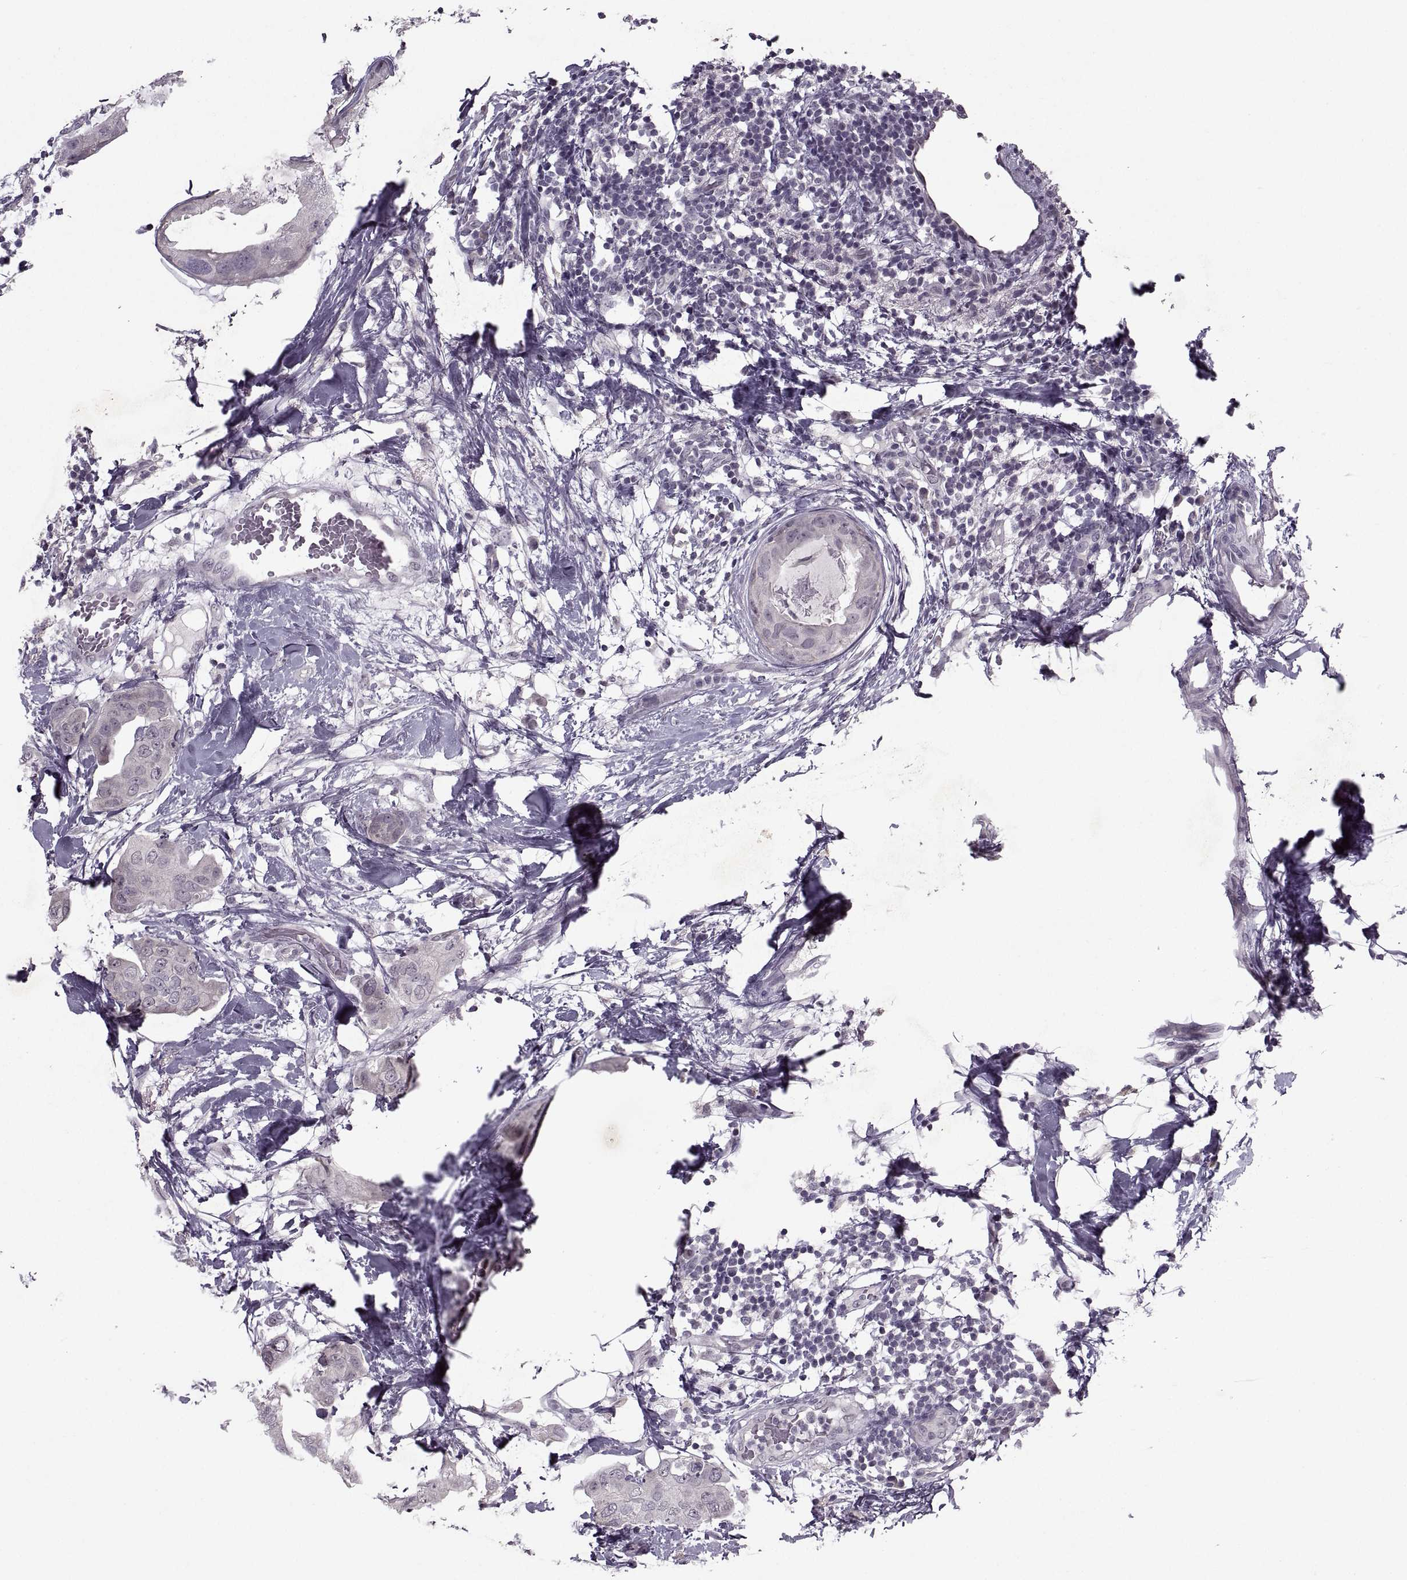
{"staining": {"intensity": "negative", "quantity": "none", "location": "none"}, "tissue": "breast cancer", "cell_type": "Tumor cells", "image_type": "cancer", "snomed": [{"axis": "morphology", "description": "Normal tissue, NOS"}, {"axis": "morphology", "description": "Duct carcinoma"}, {"axis": "topography", "description": "Breast"}], "caption": "This is an IHC micrograph of human breast cancer. There is no positivity in tumor cells.", "gene": "MGAT4D", "patient": {"sex": "female", "age": 40}}